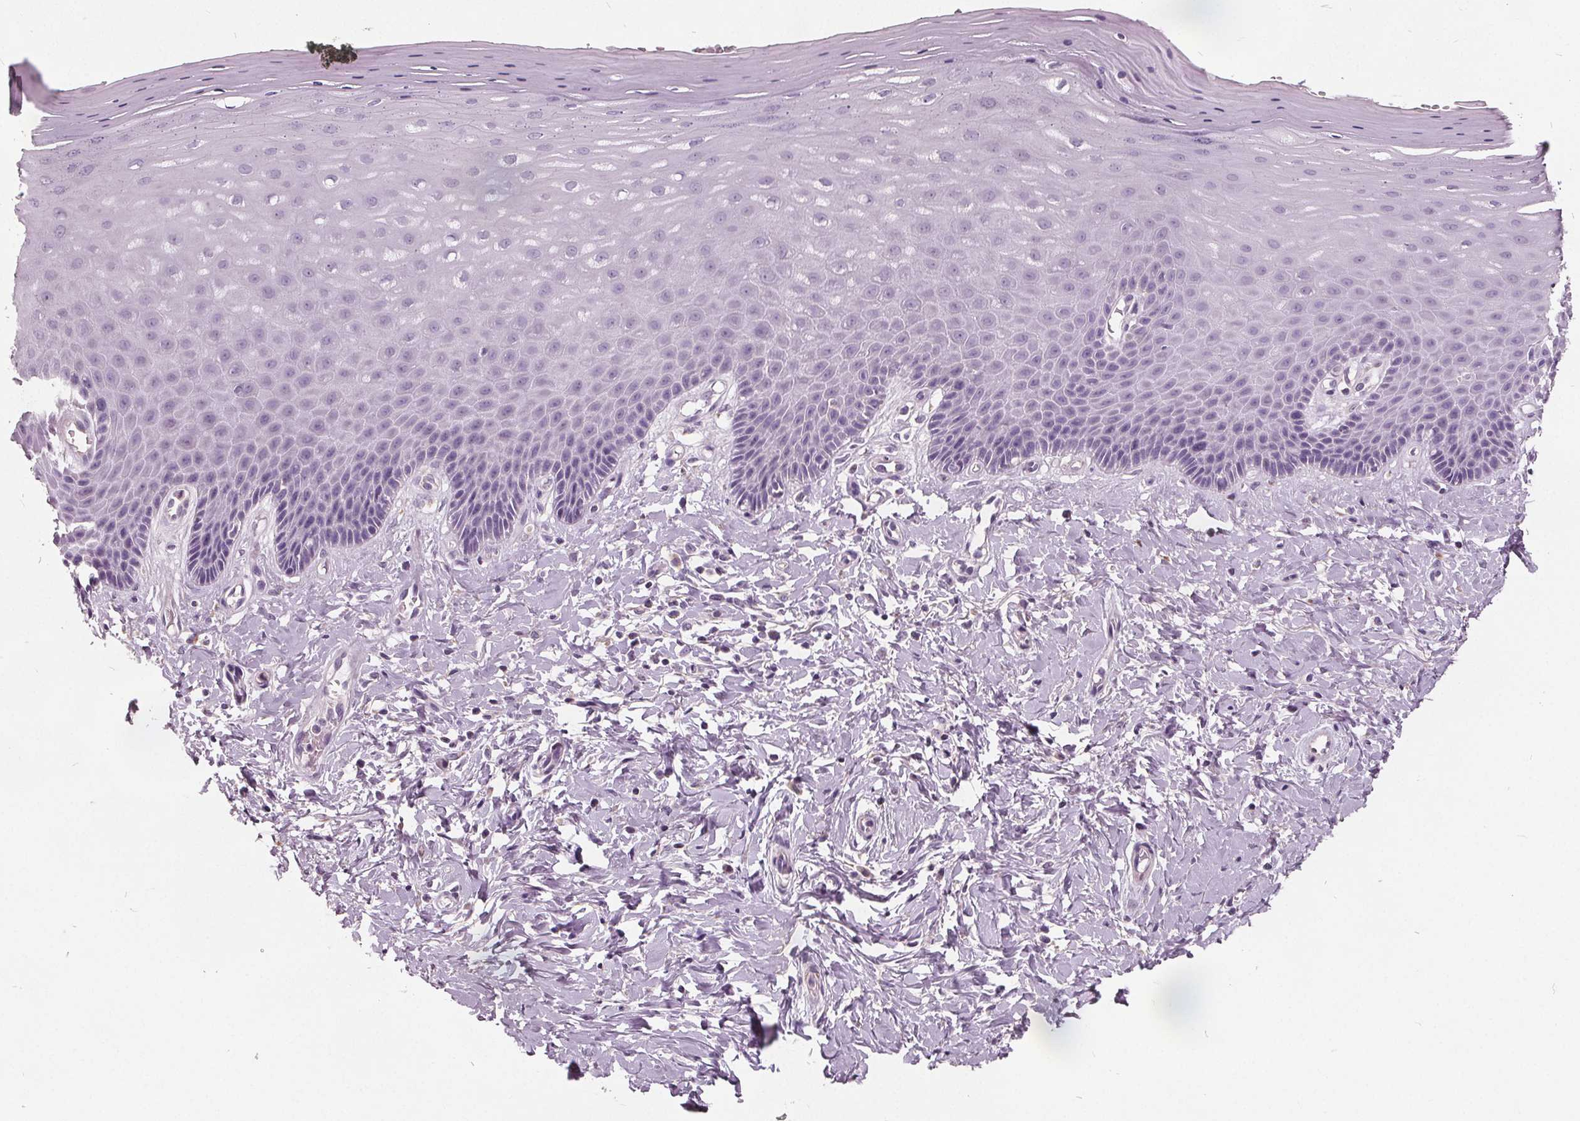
{"staining": {"intensity": "negative", "quantity": "none", "location": "none"}, "tissue": "vagina", "cell_type": "Squamous epithelial cells", "image_type": "normal", "snomed": [{"axis": "morphology", "description": "Normal tissue, NOS"}, {"axis": "topography", "description": "Vagina"}], "caption": "The IHC photomicrograph has no significant expression in squamous epithelial cells of vagina.", "gene": "ECI2", "patient": {"sex": "female", "age": 83}}